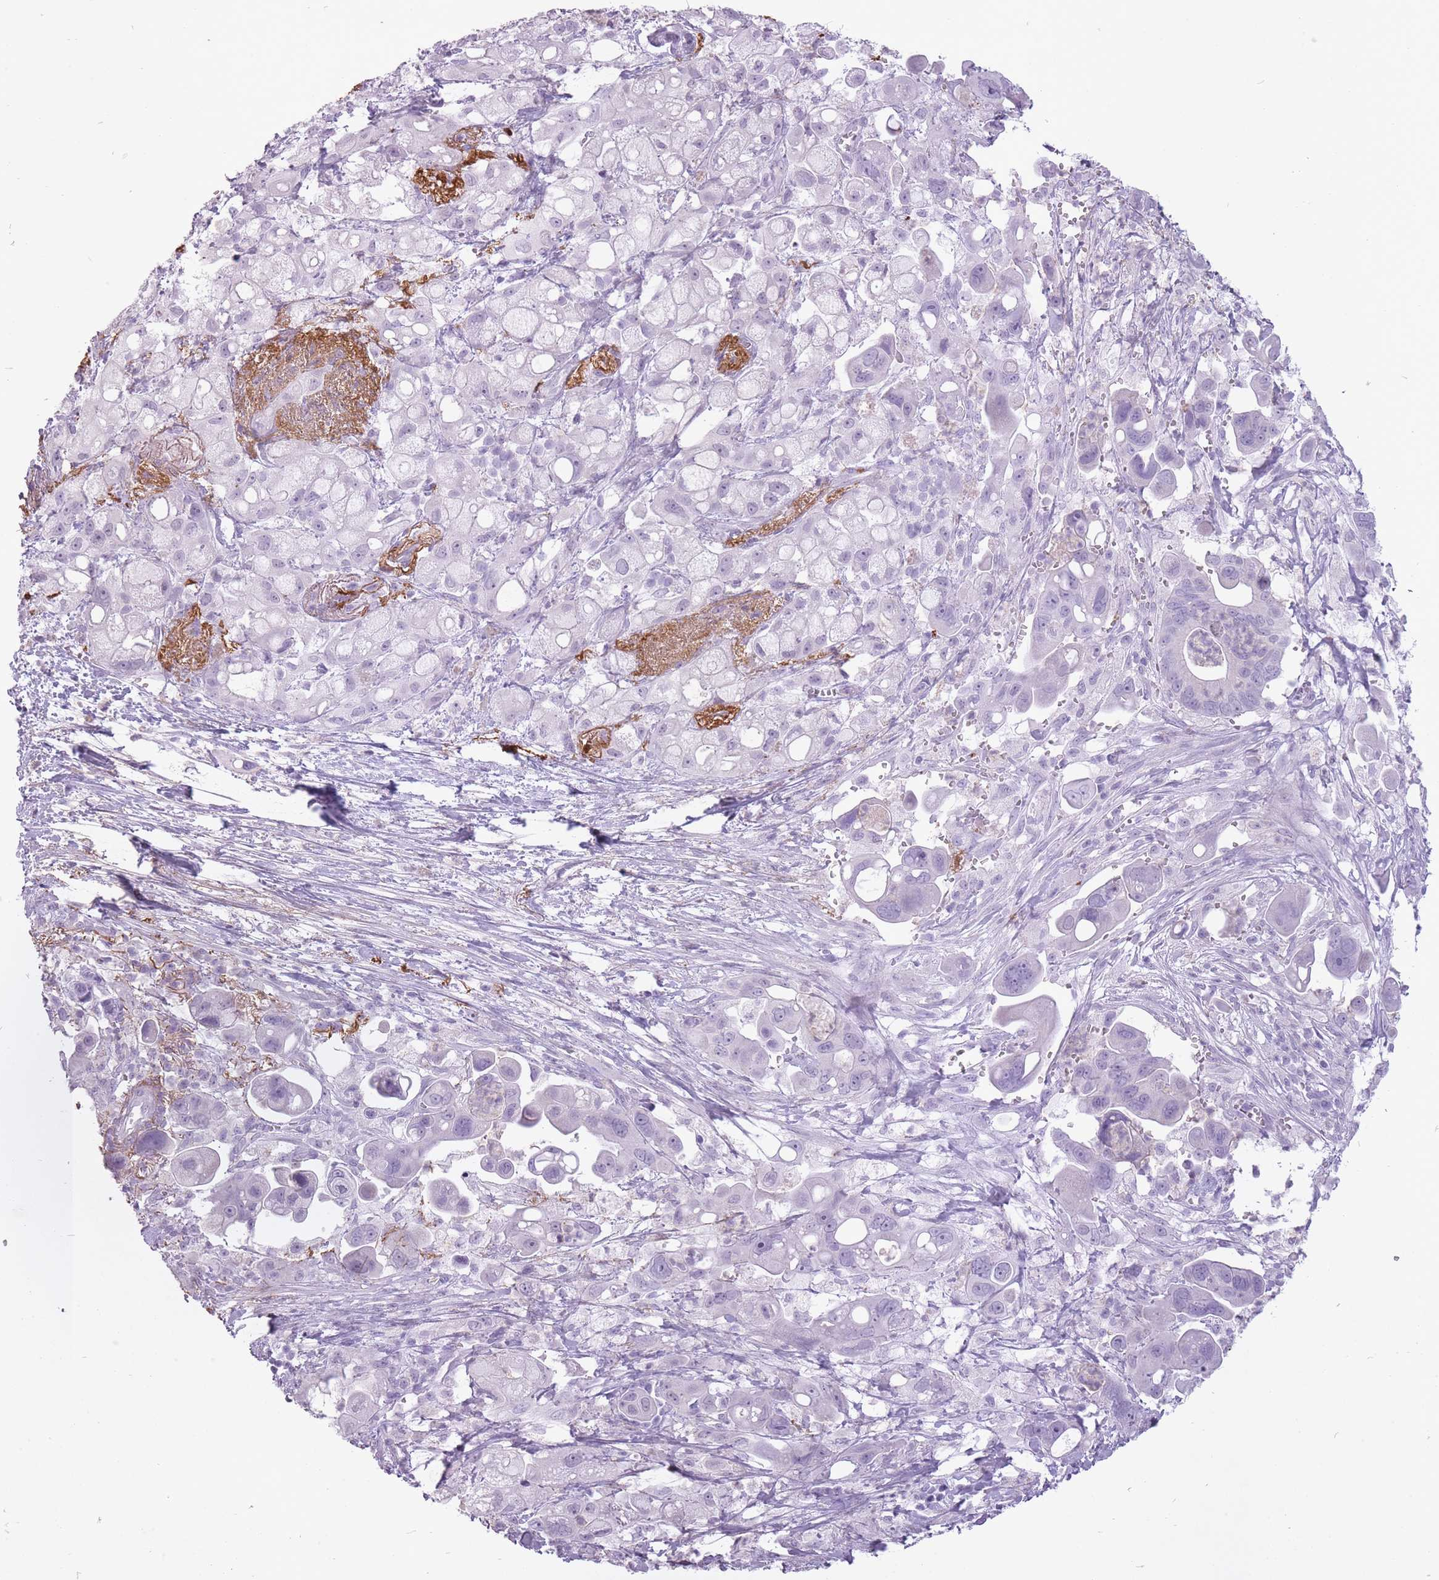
{"staining": {"intensity": "negative", "quantity": "none", "location": "none"}, "tissue": "pancreatic cancer", "cell_type": "Tumor cells", "image_type": "cancer", "snomed": [{"axis": "morphology", "description": "Adenocarcinoma, NOS"}, {"axis": "topography", "description": "Pancreas"}], "caption": "A histopathology image of pancreatic cancer (adenocarcinoma) stained for a protein demonstrates no brown staining in tumor cells.", "gene": "RFX4", "patient": {"sex": "male", "age": 68}}